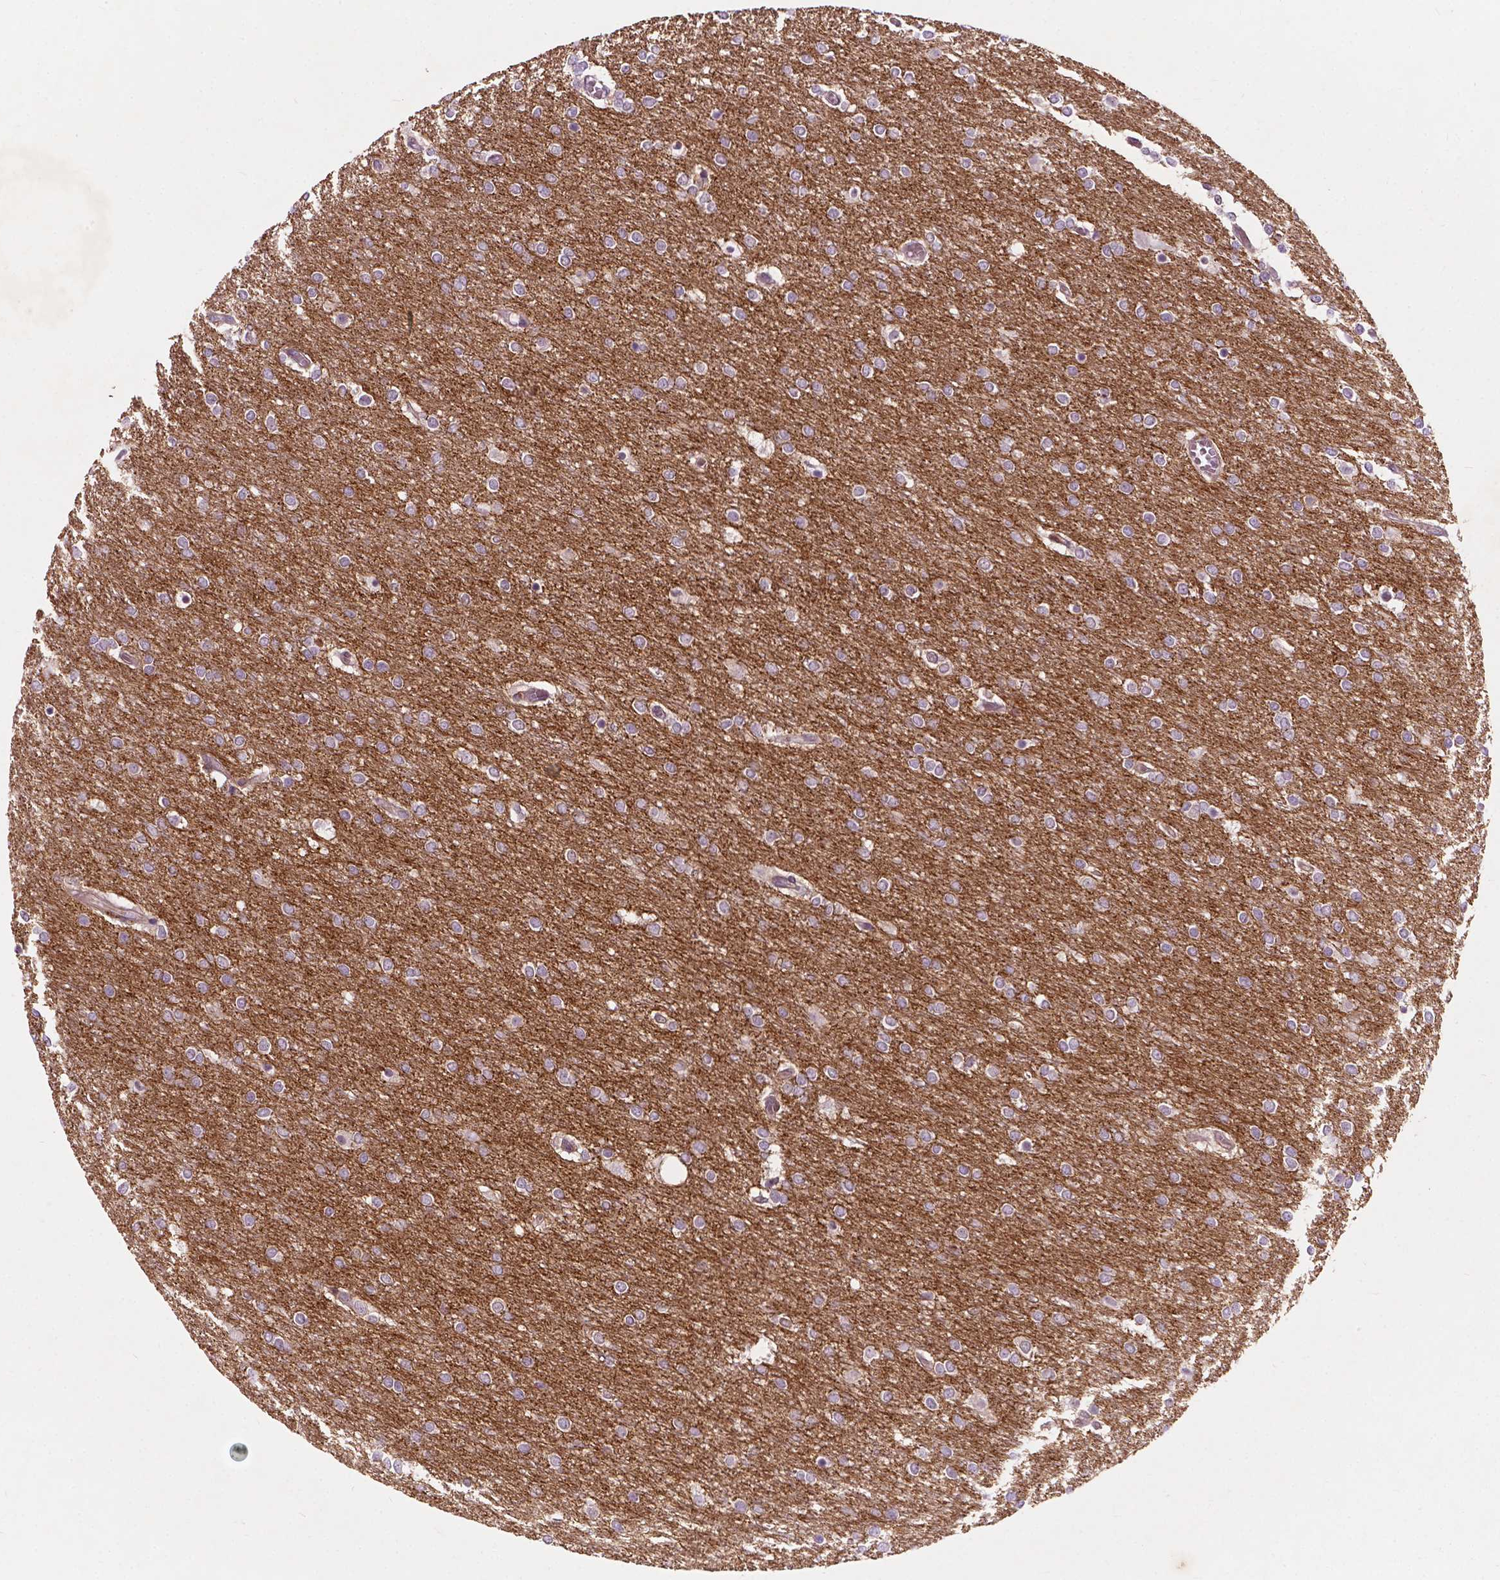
{"staining": {"intensity": "negative", "quantity": "none", "location": "none"}, "tissue": "glioma", "cell_type": "Tumor cells", "image_type": "cancer", "snomed": [{"axis": "morphology", "description": "Glioma, malignant, High grade"}, {"axis": "topography", "description": "Brain"}], "caption": "The image displays no staining of tumor cells in glioma.", "gene": "GPR37", "patient": {"sex": "female", "age": 61}}